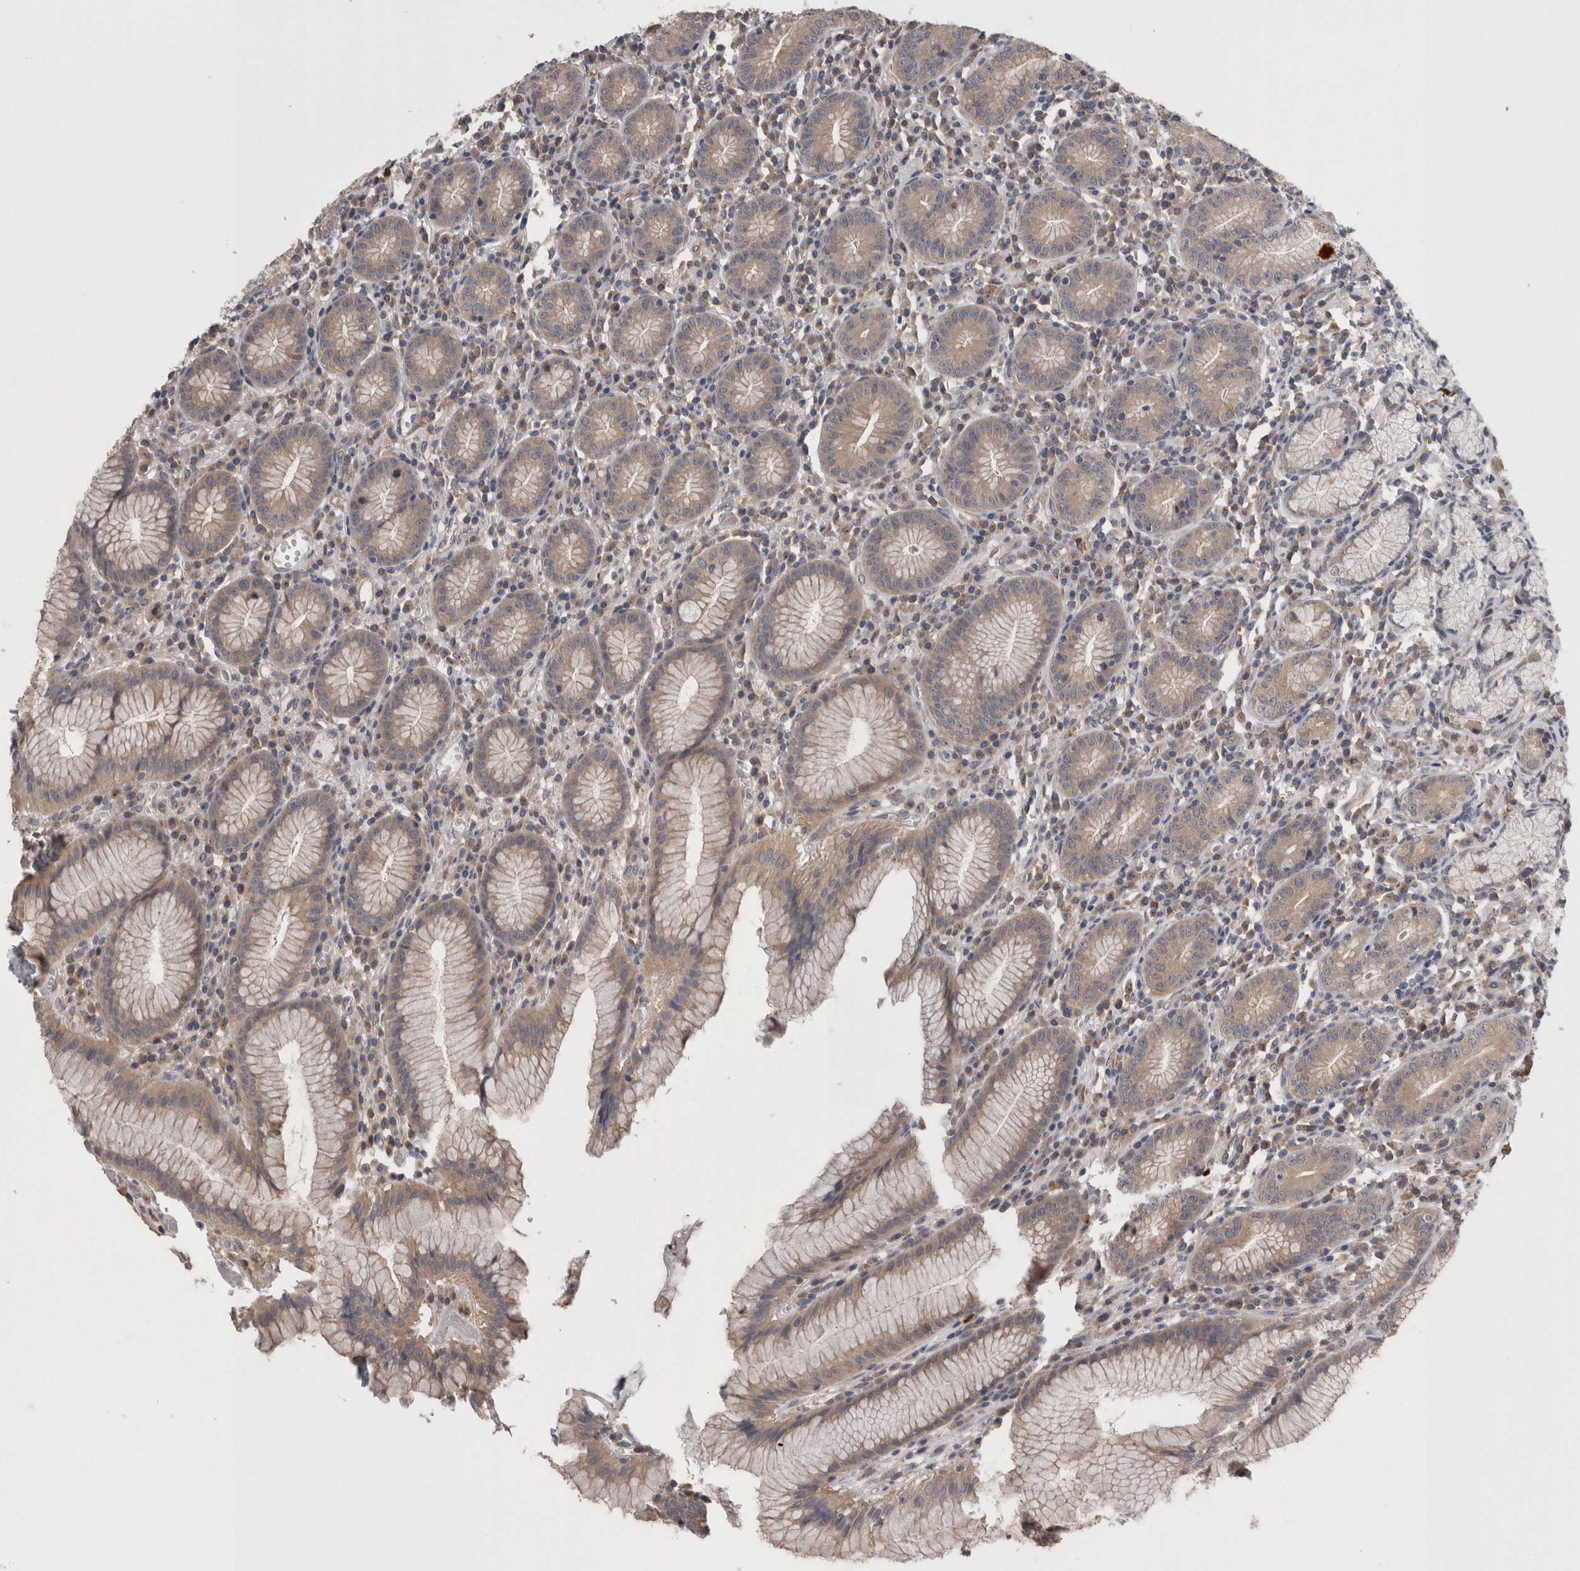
{"staining": {"intensity": "moderate", "quantity": "25%-75%", "location": "cytoplasmic/membranous"}, "tissue": "stomach", "cell_type": "Glandular cells", "image_type": "normal", "snomed": [{"axis": "morphology", "description": "Normal tissue, NOS"}, {"axis": "topography", "description": "Stomach"}], "caption": "IHC of unremarkable stomach displays medium levels of moderate cytoplasmic/membranous positivity in approximately 25%-75% of glandular cells.", "gene": "DCTN6", "patient": {"sex": "male", "age": 55}}